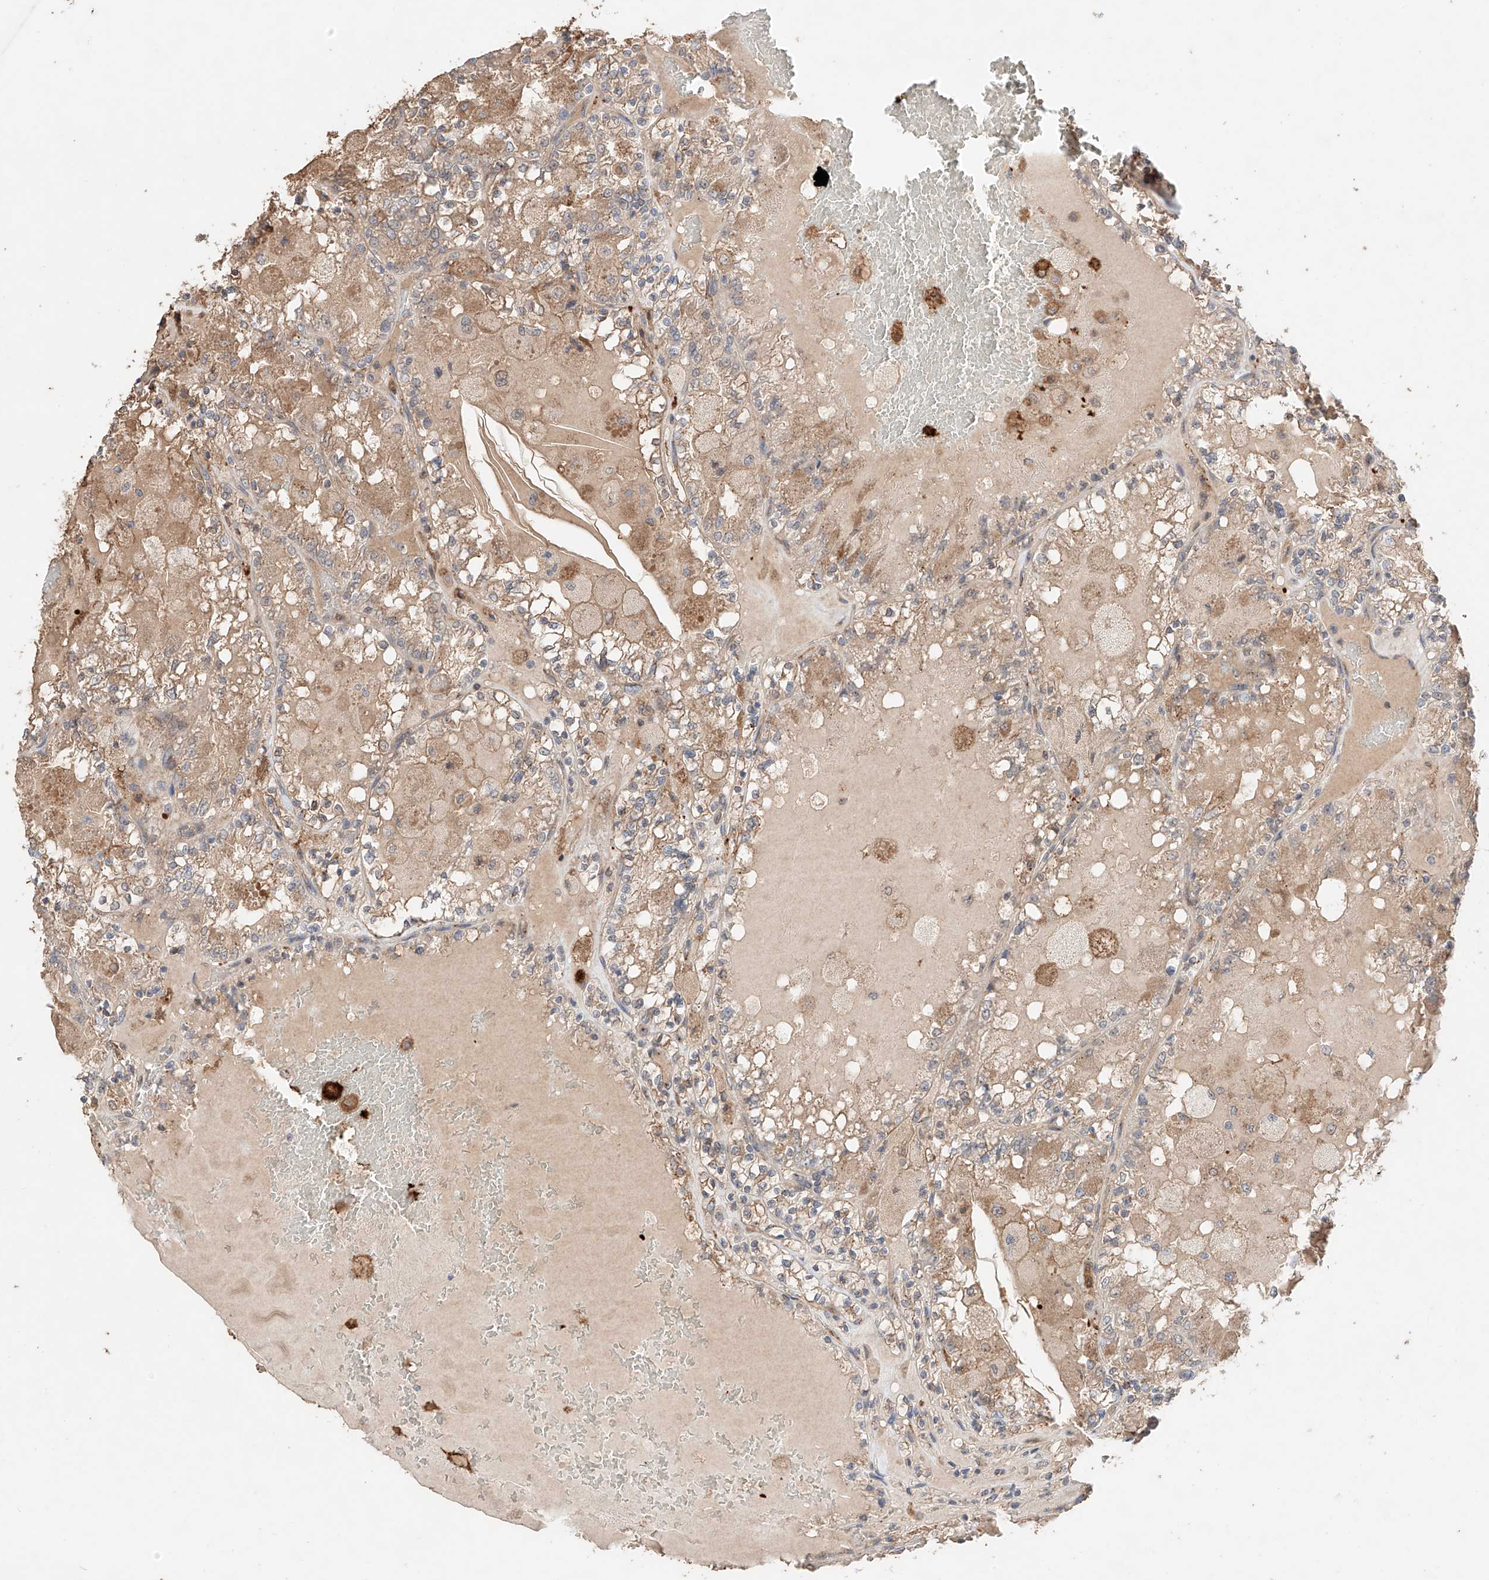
{"staining": {"intensity": "weak", "quantity": ">75%", "location": "cytoplasmic/membranous"}, "tissue": "renal cancer", "cell_type": "Tumor cells", "image_type": "cancer", "snomed": [{"axis": "morphology", "description": "Adenocarcinoma, NOS"}, {"axis": "topography", "description": "Kidney"}], "caption": "Brown immunohistochemical staining in renal adenocarcinoma shows weak cytoplasmic/membranous positivity in approximately >75% of tumor cells.", "gene": "MOSPD1", "patient": {"sex": "female", "age": 56}}